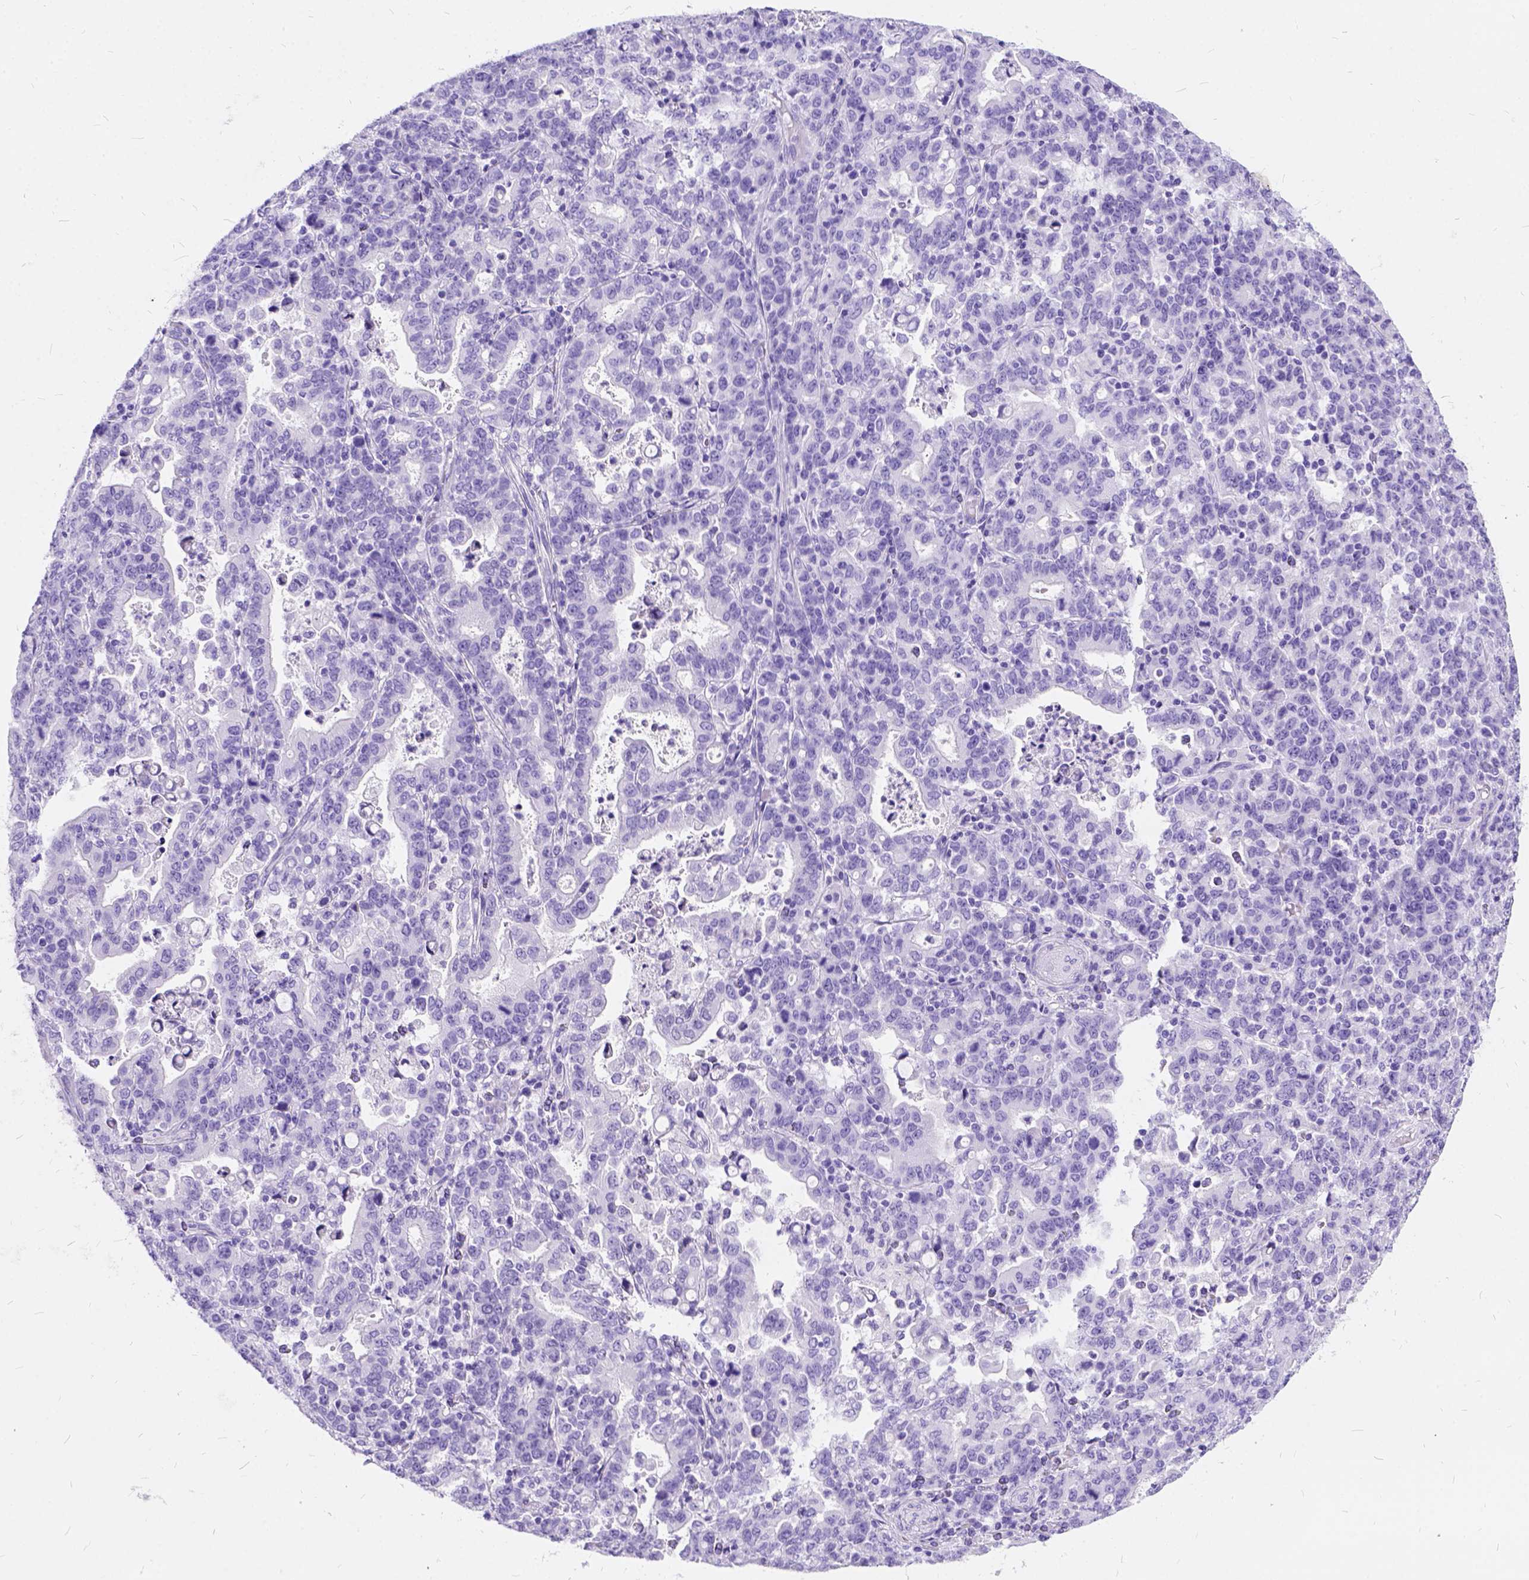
{"staining": {"intensity": "negative", "quantity": "none", "location": "none"}, "tissue": "stomach cancer", "cell_type": "Tumor cells", "image_type": "cancer", "snomed": [{"axis": "morphology", "description": "Adenocarcinoma, NOS"}, {"axis": "topography", "description": "Stomach"}], "caption": "This is an immunohistochemistry (IHC) image of human stomach adenocarcinoma. There is no staining in tumor cells.", "gene": "C1QTNF3", "patient": {"sex": "male", "age": 82}}